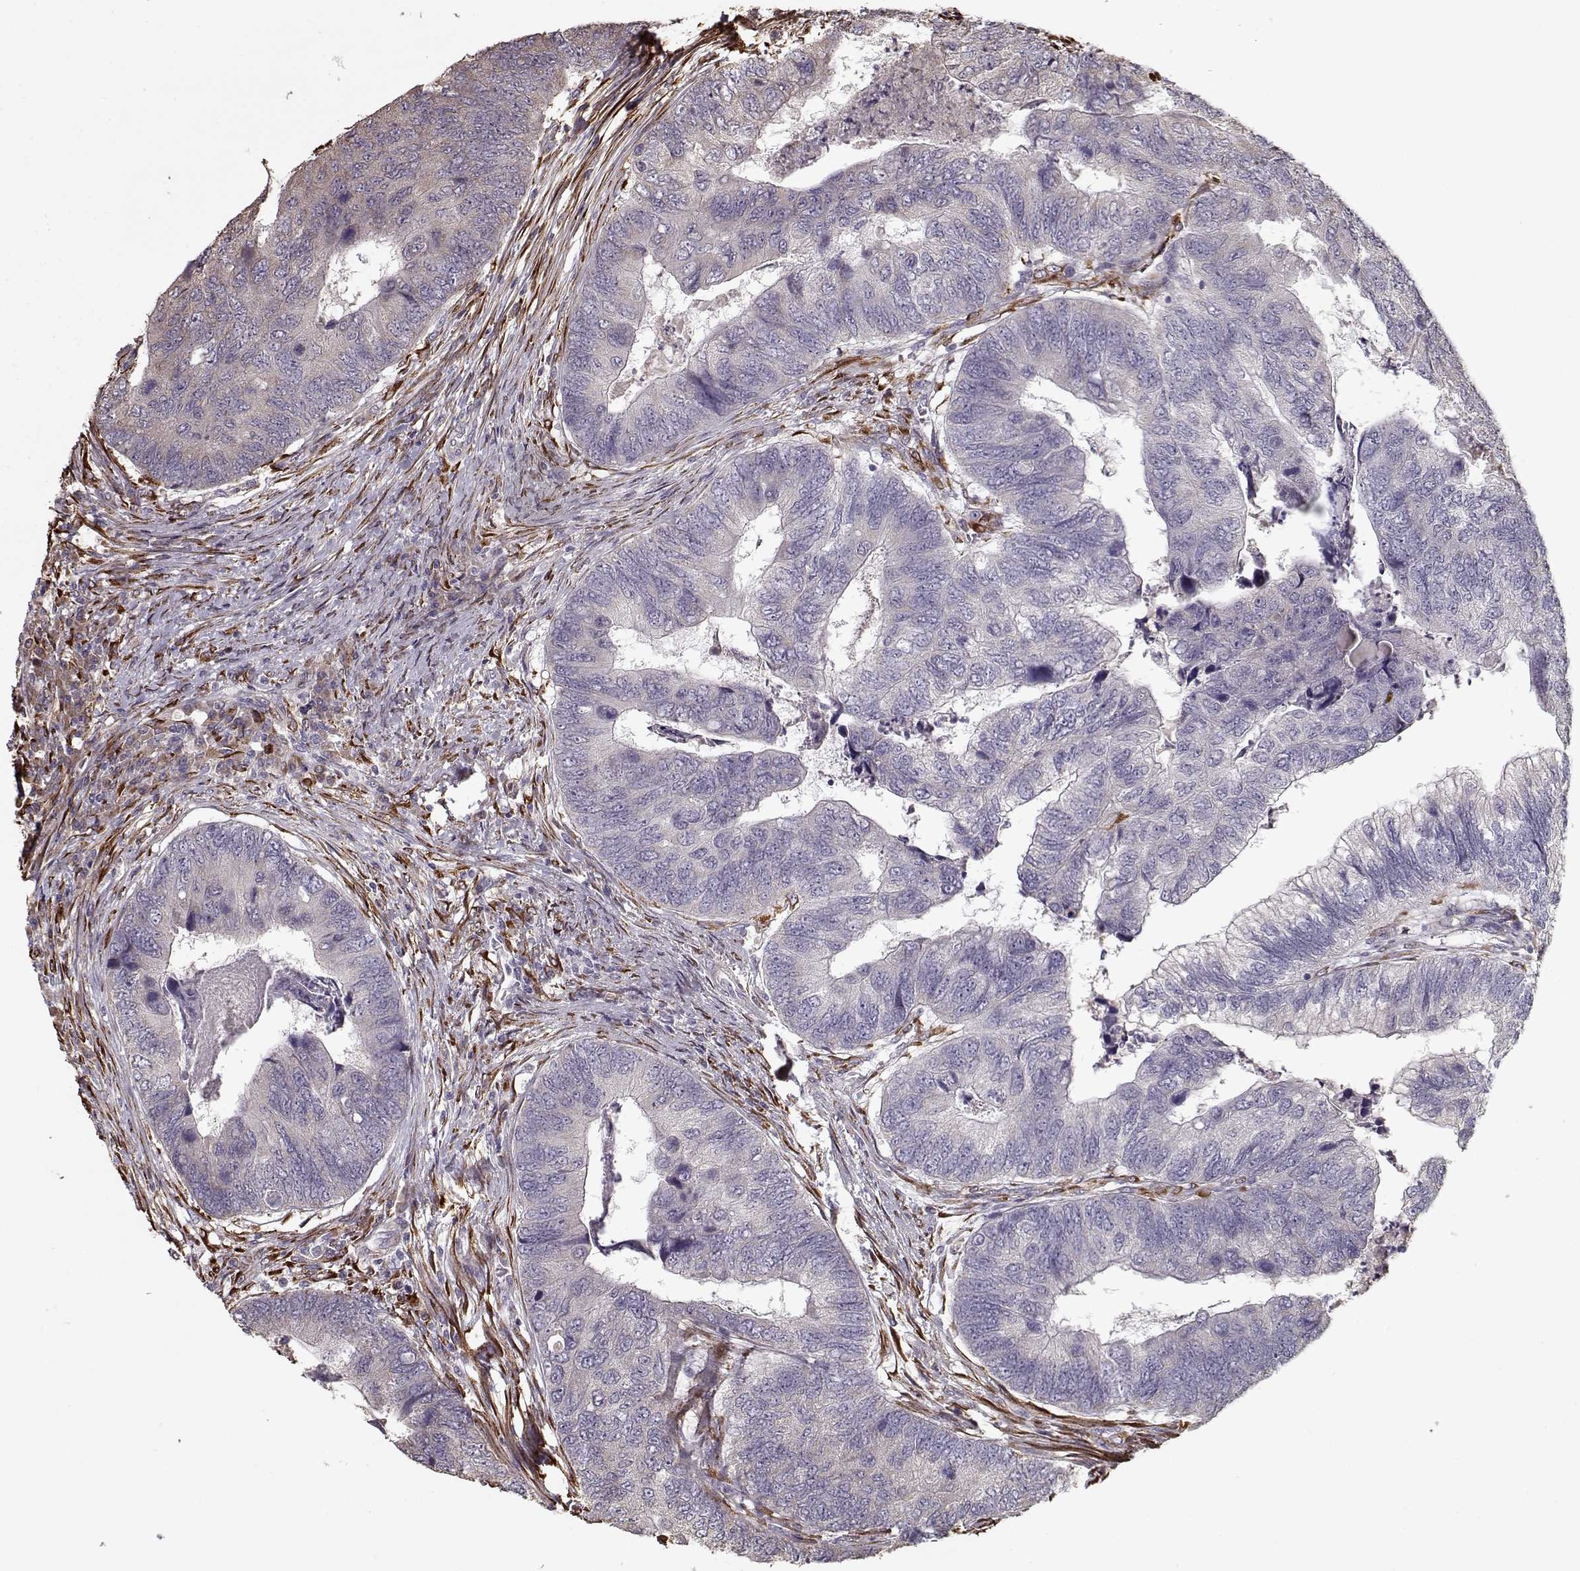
{"staining": {"intensity": "weak", "quantity": "25%-75%", "location": "cytoplasmic/membranous"}, "tissue": "colorectal cancer", "cell_type": "Tumor cells", "image_type": "cancer", "snomed": [{"axis": "morphology", "description": "Adenocarcinoma, NOS"}, {"axis": "topography", "description": "Colon"}], "caption": "High-power microscopy captured an immunohistochemistry histopathology image of colorectal cancer (adenocarcinoma), revealing weak cytoplasmic/membranous staining in about 25%-75% of tumor cells. (IHC, brightfield microscopy, high magnification).", "gene": "IMMP1L", "patient": {"sex": "female", "age": 67}}